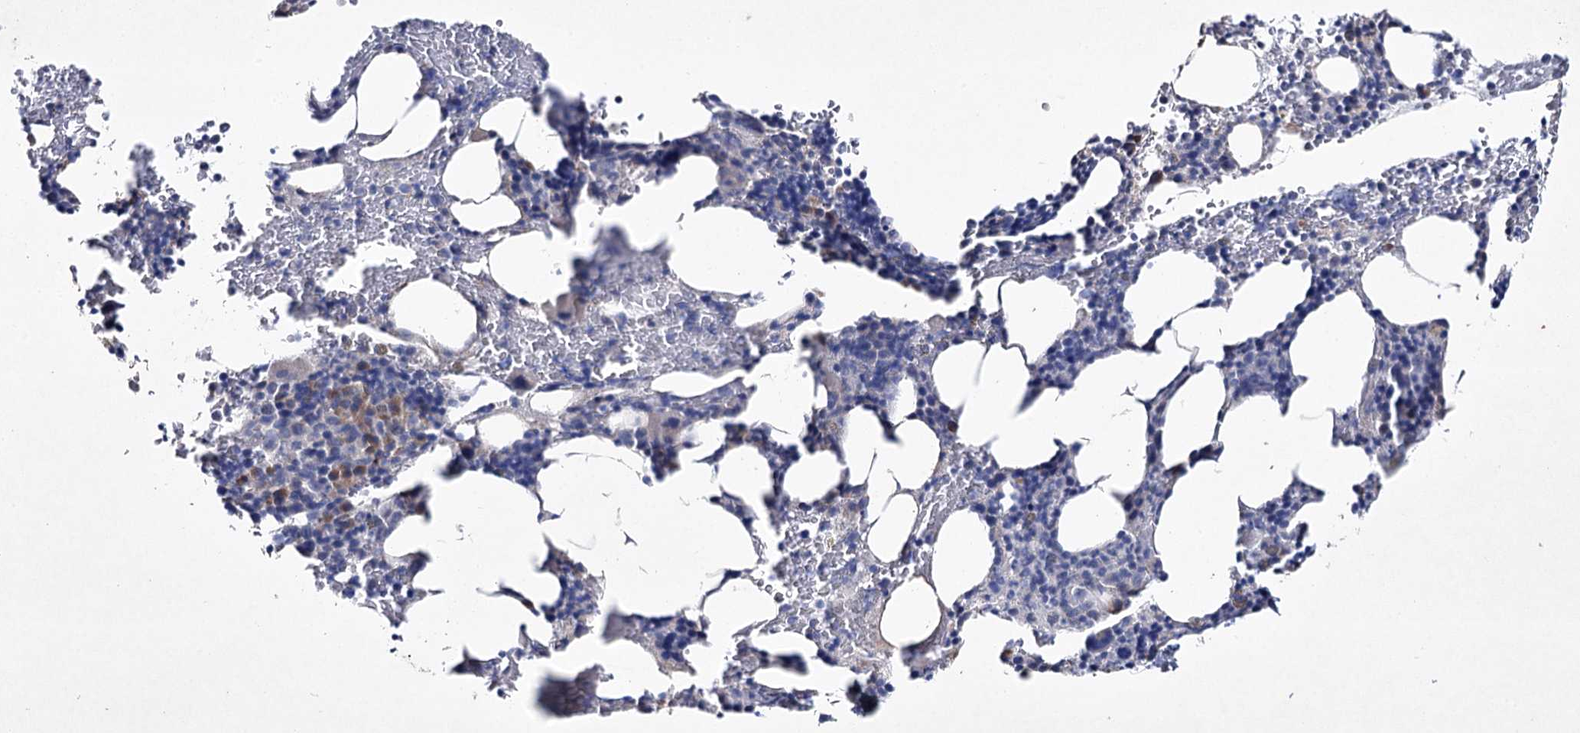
{"staining": {"intensity": "moderate", "quantity": "<25%", "location": "cytoplasmic/membranous"}, "tissue": "bone marrow", "cell_type": "Hematopoietic cells", "image_type": "normal", "snomed": [{"axis": "morphology", "description": "Normal tissue, NOS"}, {"axis": "topography", "description": "Bone marrow"}], "caption": "Human bone marrow stained with a brown dye demonstrates moderate cytoplasmic/membranous positive positivity in about <25% of hematopoietic cells.", "gene": "SEMA4G", "patient": {"sex": "male", "age": 62}}